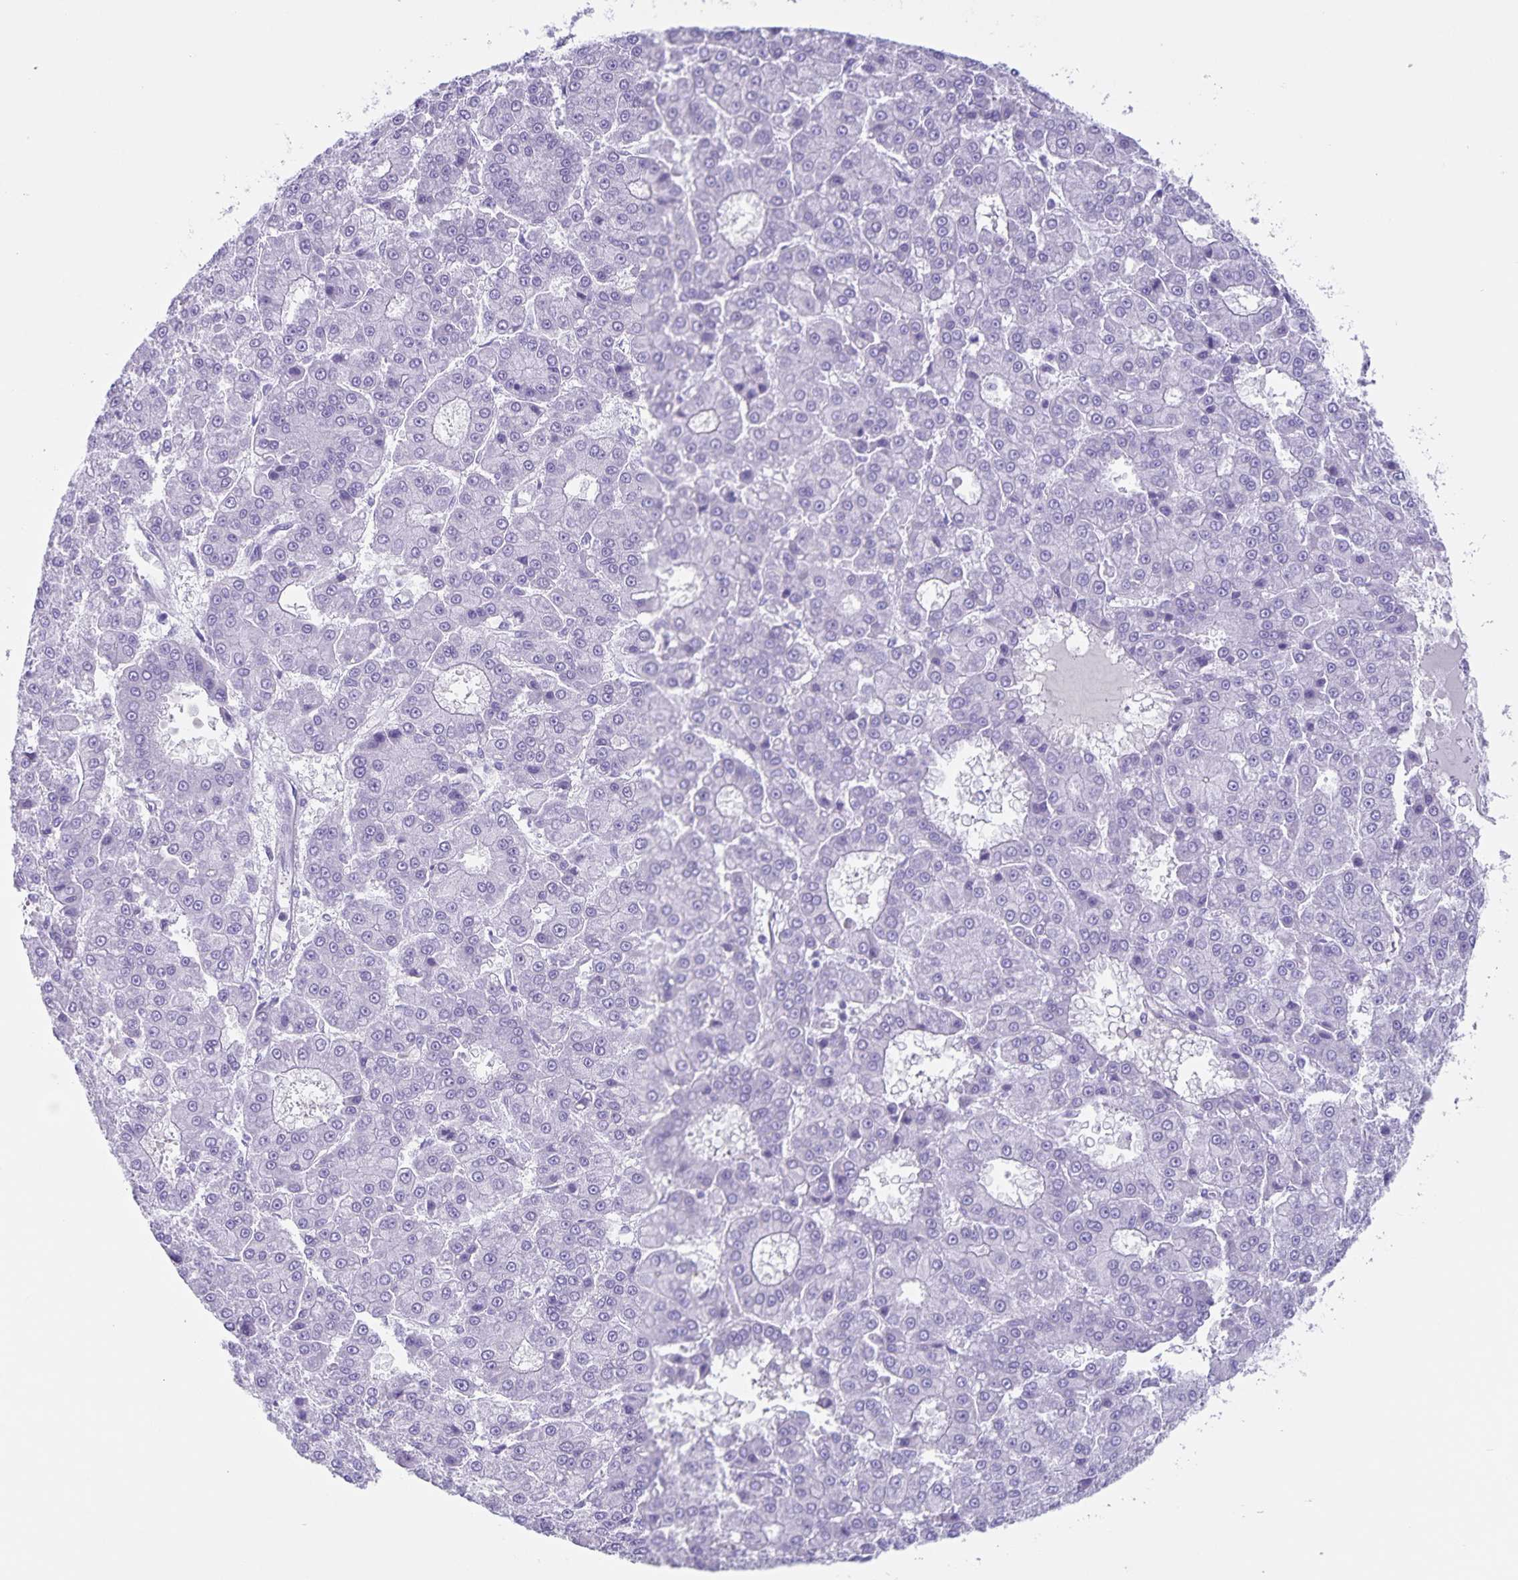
{"staining": {"intensity": "negative", "quantity": "none", "location": "none"}, "tissue": "liver cancer", "cell_type": "Tumor cells", "image_type": "cancer", "snomed": [{"axis": "morphology", "description": "Carcinoma, Hepatocellular, NOS"}, {"axis": "topography", "description": "Liver"}], "caption": "A high-resolution histopathology image shows IHC staining of liver cancer (hepatocellular carcinoma), which reveals no significant staining in tumor cells.", "gene": "C11orf42", "patient": {"sex": "male", "age": 70}}